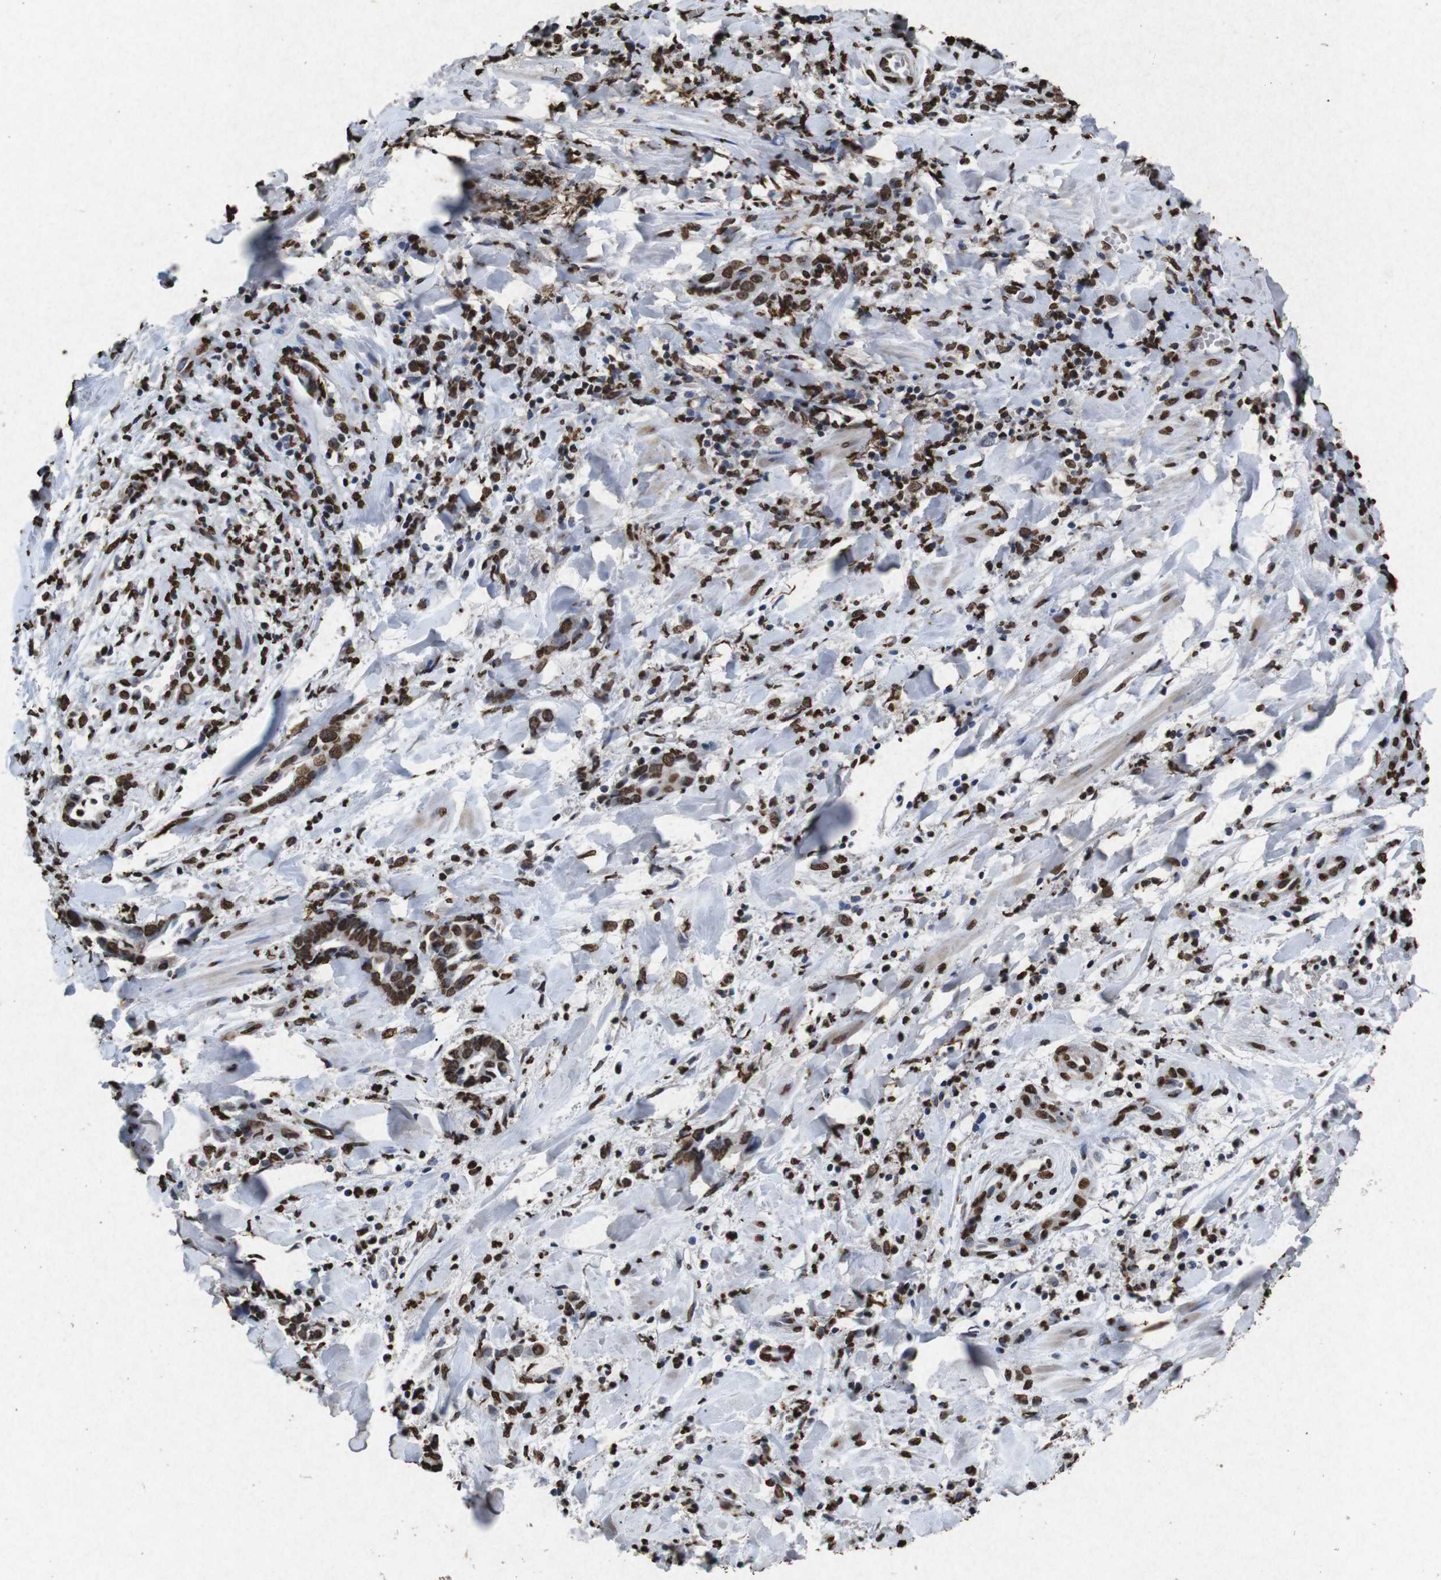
{"staining": {"intensity": "strong", "quantity": ">75%", "location": "nuclear"}, "tissue": "cervical cancer", "cell_type": "Tumor cells", "image_type": "cancer", "snomed": [{"axis": "morphology", "description": "Adenocarcinoma, NOS"}, {"axis": "topography", "description": "Cervix"}], "caption": "High-magnification brightfield microscopy of adenocarcinoma (cervical) stained with DAB (3,3'-diaminobenzidine) (brown) and counterstained with hematoxylin (blue). tumor cells exhibit strong nuclear expression is seen in about>75% of cells. The staining was performed using DAB (3,3'-diaminobenzidine) to visualize the protein expression in brown, while the nuclei were stained in blue with hematoxylin (Magnification: 20x).", "gene": "MDM2", "patient": {"sex": "female", "age": 44}}